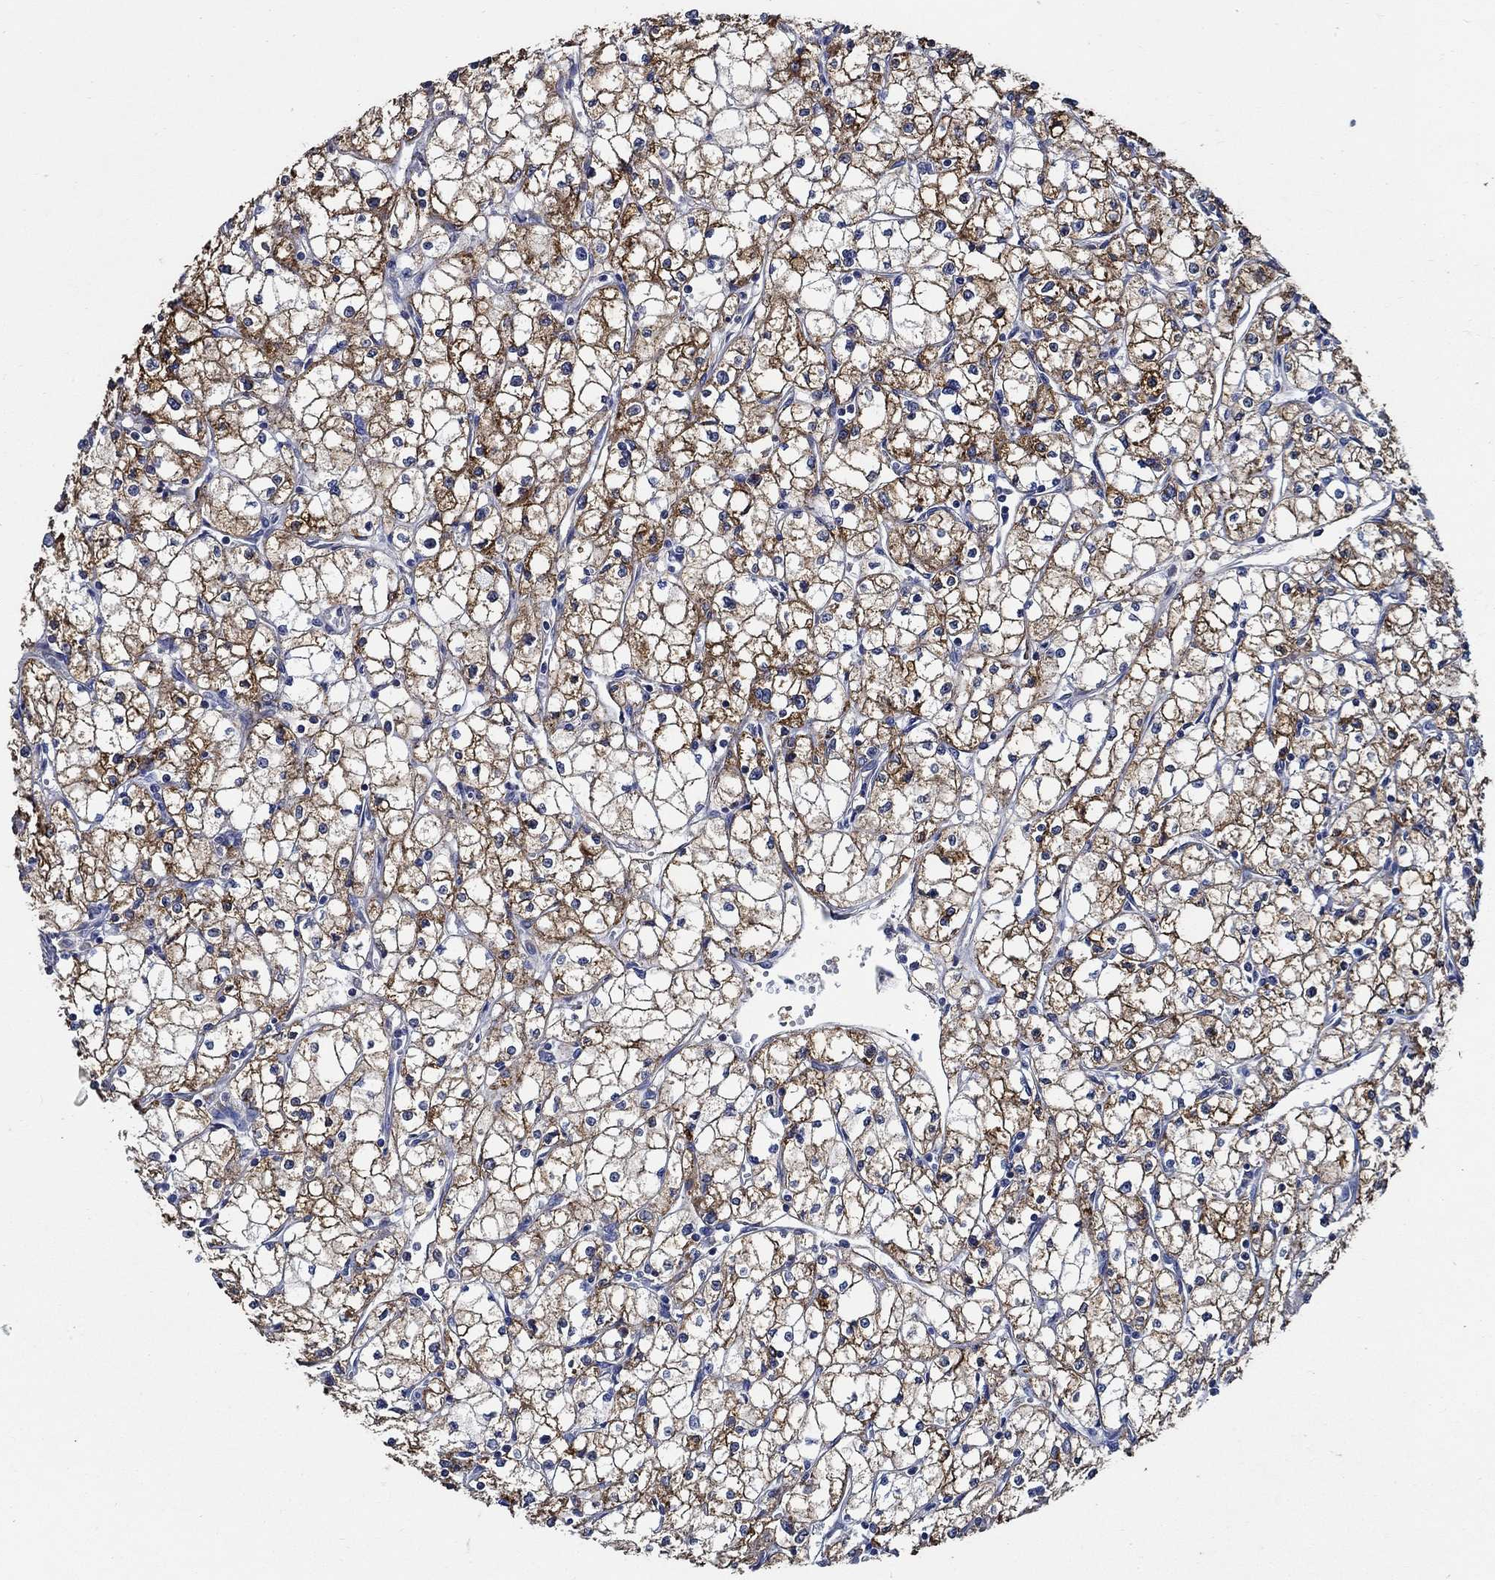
{"staining": {"intensity": "strong", "quantity": ">75%", "location": "cytoplasmic/membranous"}, "tissue": "renal cancer", "cell_type": "Tumor cells", "image_type": "cancer", "snomed": [{"axis": "morphology", "description": "Adenocarcinoma, NOS"}, {"axis": "topography", "description": "Kidney"}], "caption": "Protein expression analysis of human adenocarcinoma (renal) reveals strong cytoplasmic/membranous positivity in approximately >75% of tumor cells. Ihc stains the protein in brown and the nuclei are stained blue.", "gene": "WDR53", "patient": {"sex": "male", "age": 67}}